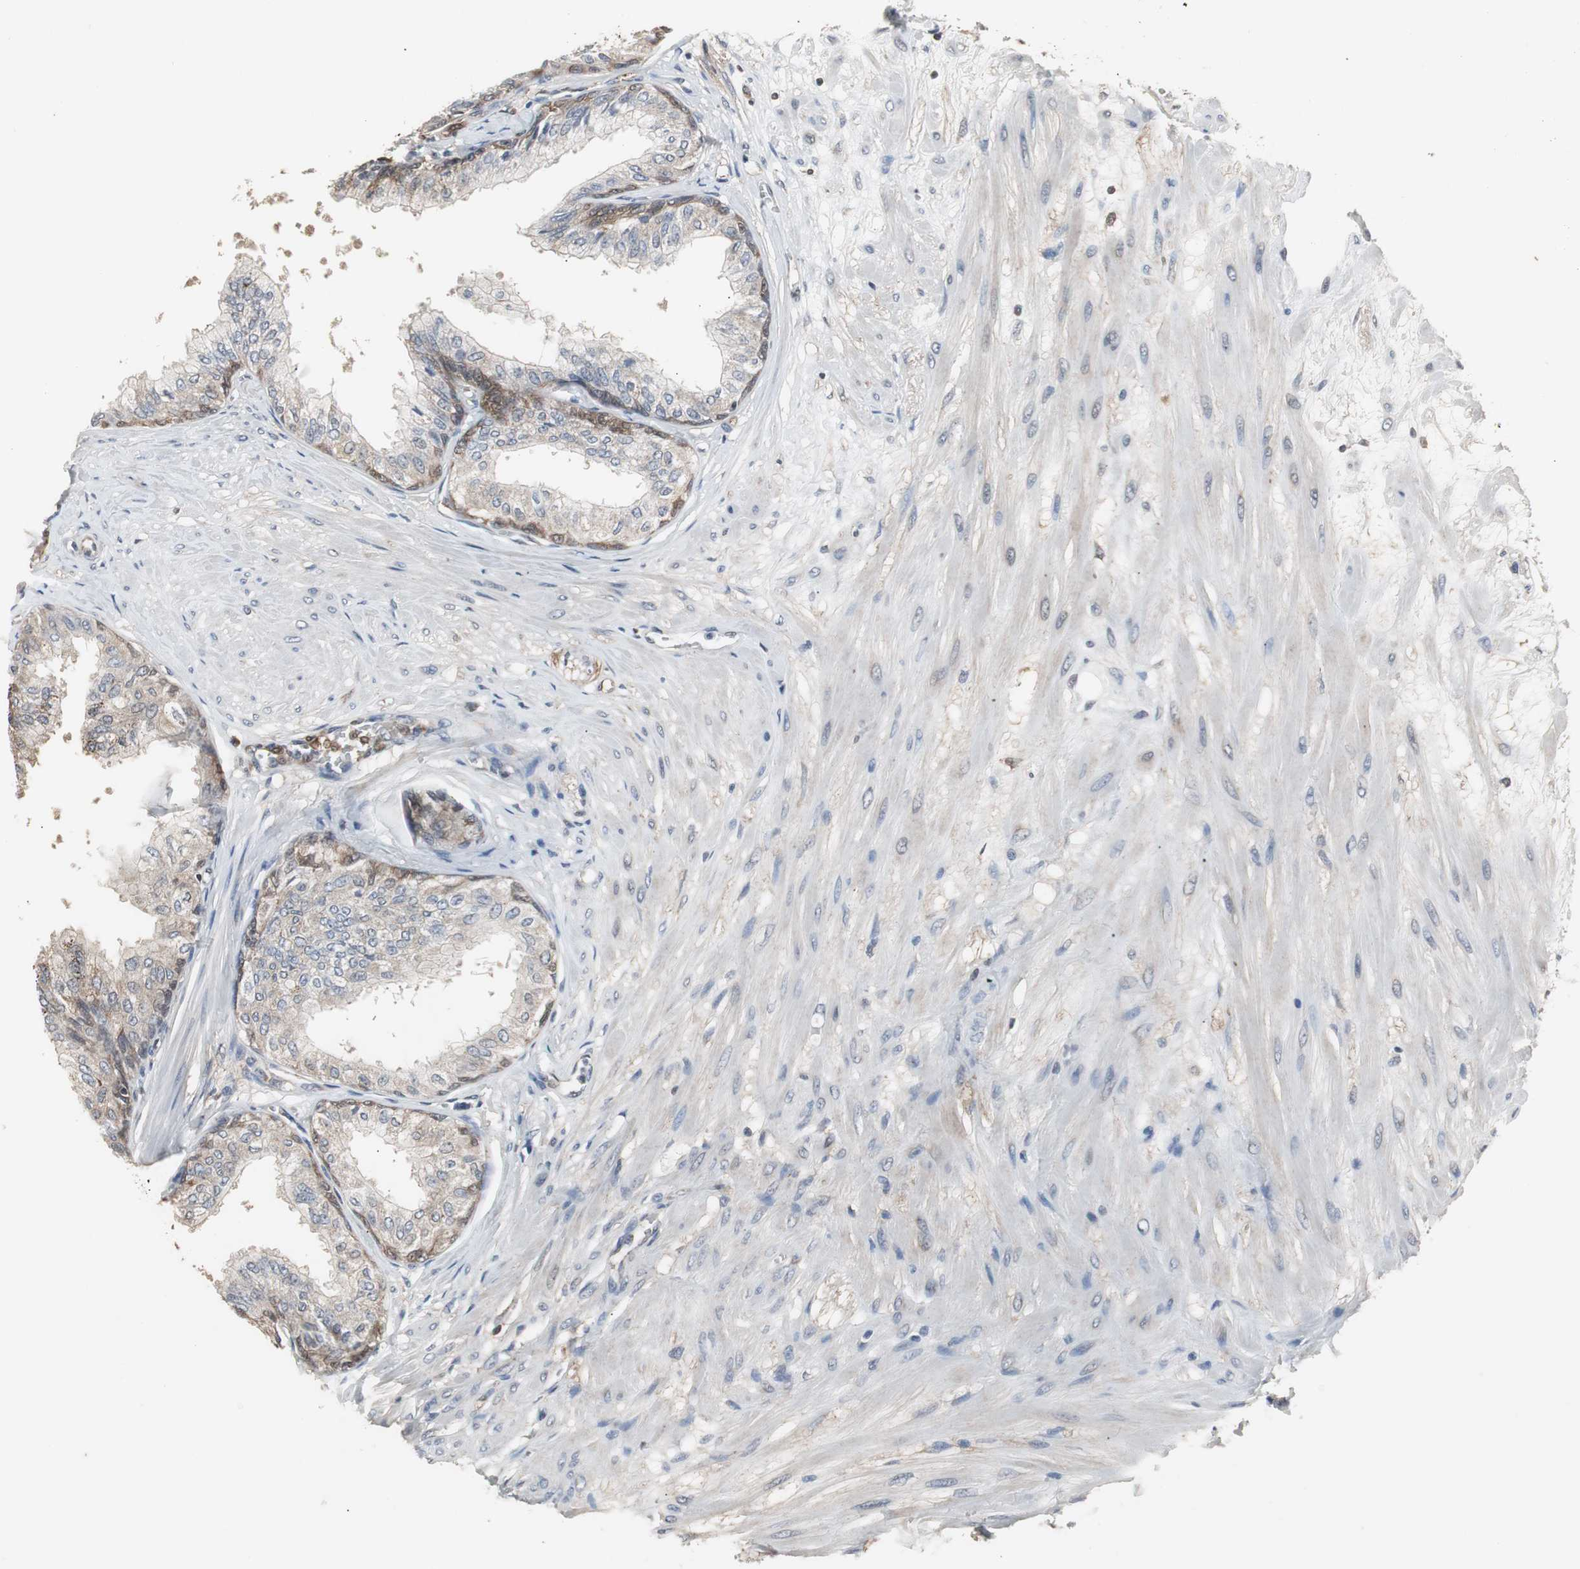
{"staining": {"intensity": "strong", "quantity": ">75%", "location": "cytoplasmic/membranous"}, "tissue": "prostate", "cell_type": "Glandular cells", "image_type": "normal", "snomed": [{"axis": "morphology", "description": "Normal tissue, NOS"}, {"axis": "topography", "description": "Prostate"}, {"axis": "topography", "description": "Seminal veicle"}], "caption": "Immunohistochemistry (IHC) micrograph of benign prostate: human prostate stained using IHC displays high levels of strong protein expression localized specifically in the cytoplasmic/membranous of glandular cells, appearing as a cytoplasmic/membranous brown color.", "gene": "ZSCAN22", "patient": {"sex": "male", "age": 60}}